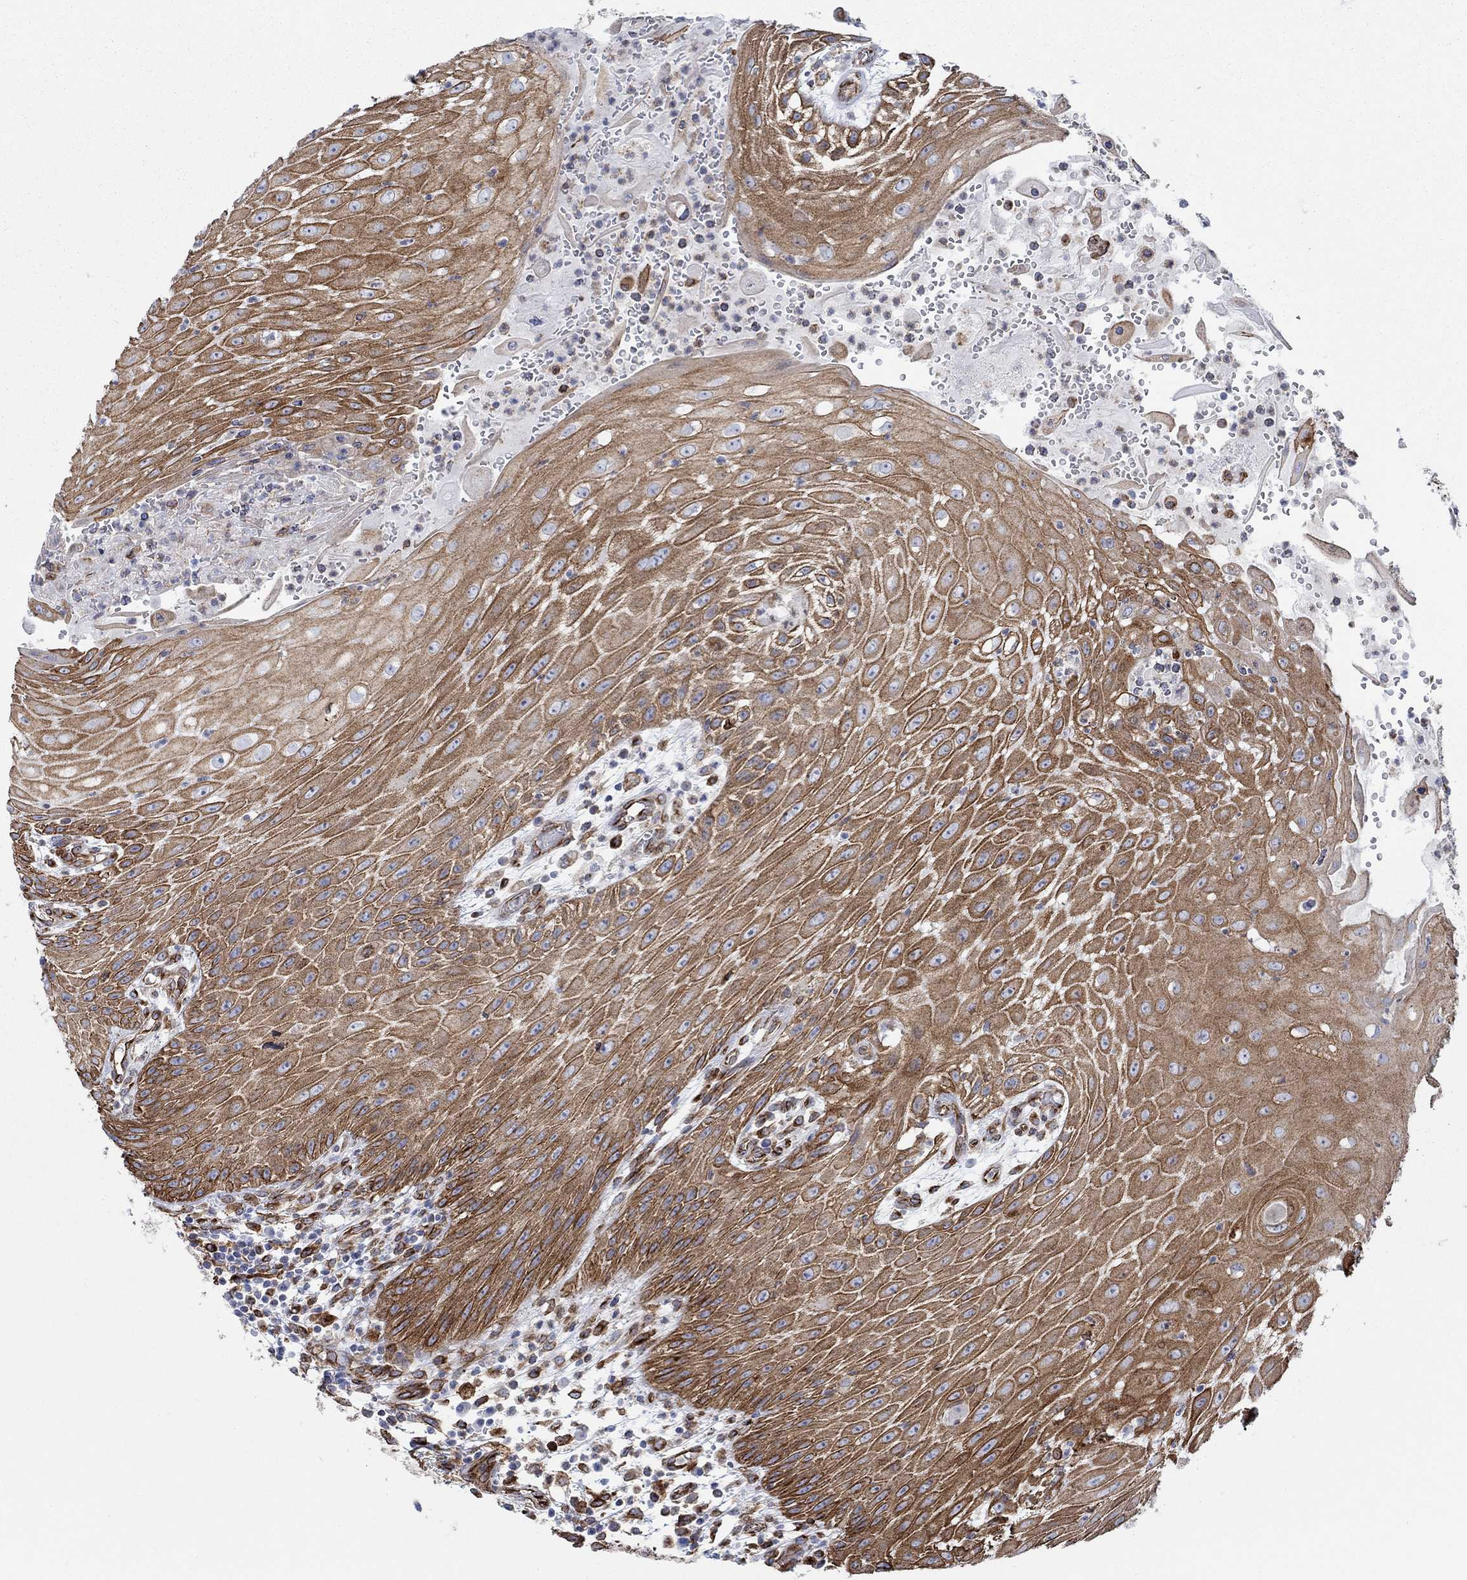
{"staining": {"intensity": "strong", "quantity": "25%-75%", "location": "cytoplasmic/membranous"}, "tissue": "head and neck cancer", "cell_type": "Tumor cells", "image_type": "cancer", "snomed": [{"axis": "morphology", "description": "Squamous cell carcinoma, NOS"}, {"axis": "topography", "description": "Oral tissue"}, {"axis": "topography", "description": "Head-Neck"}], "caption": "Approximately 25%-75% of tumor cells in human squamous cell carcinoma (head and neck) reveal strong cytoplasmic/membranous protein positivity as visualized by brown immunohistochemical staining.", "gene": "STC2", "patient": {"sex": "male", "age": 58}}